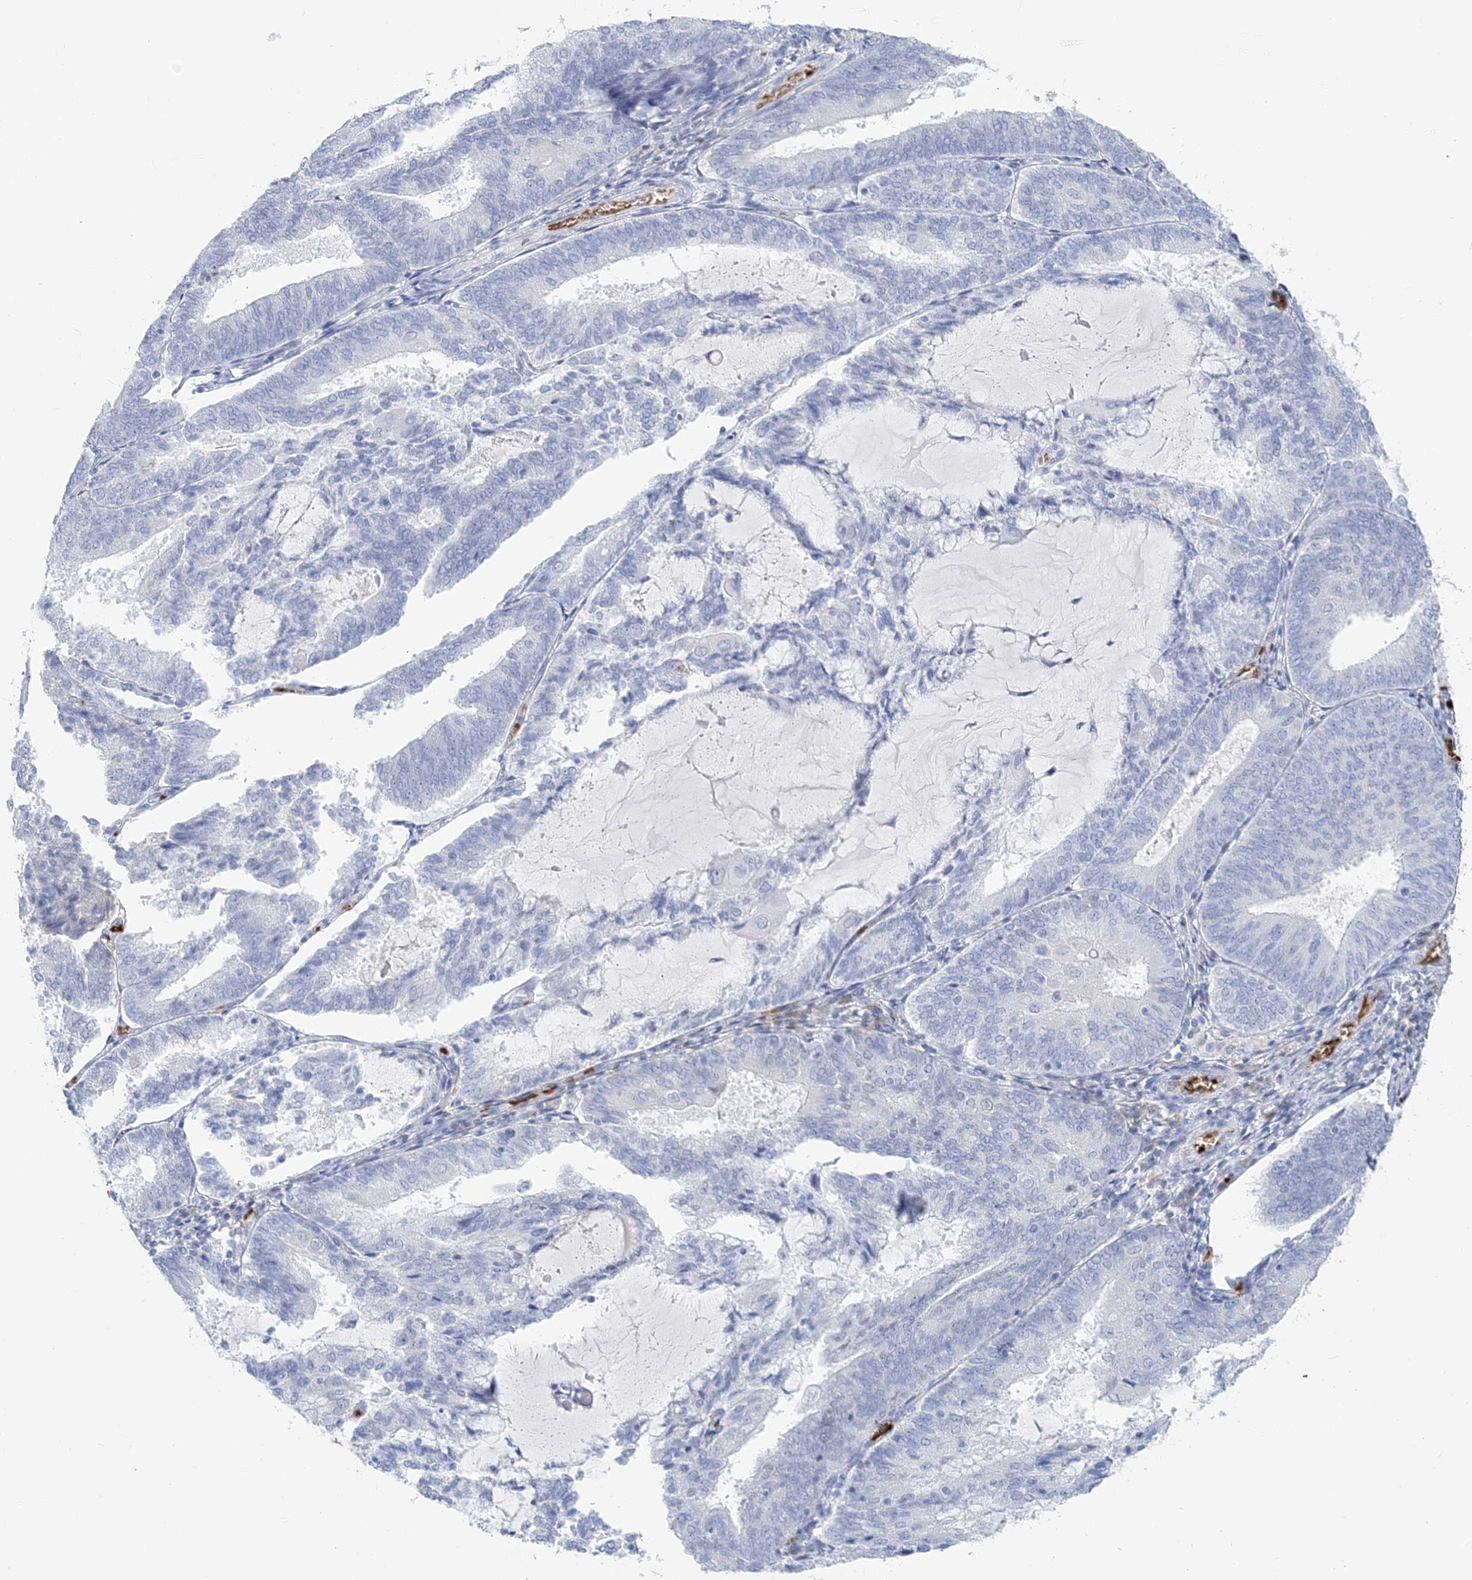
{"staining": {"intensity": "negative", "quantity": "none", "location": "none"}, "tissue": "endometrial cancer", "cell_type": "Tumor cells", "image_type": "cancer", "snomed": [{"axis": "morphology", "description": "Adenocarcinoma, NOS"}, {"axis": "topography", "description": "Endometrium"}], "caption": "This micrograph is of endometrial cancer (adenocarcinoma) stained with IHC to label a protein in brown with the nuclei are counter-stained blue. There is no expression in tumor cells.", "gene": "HBA2", "patient": {"sex": "female", "age": 81}}